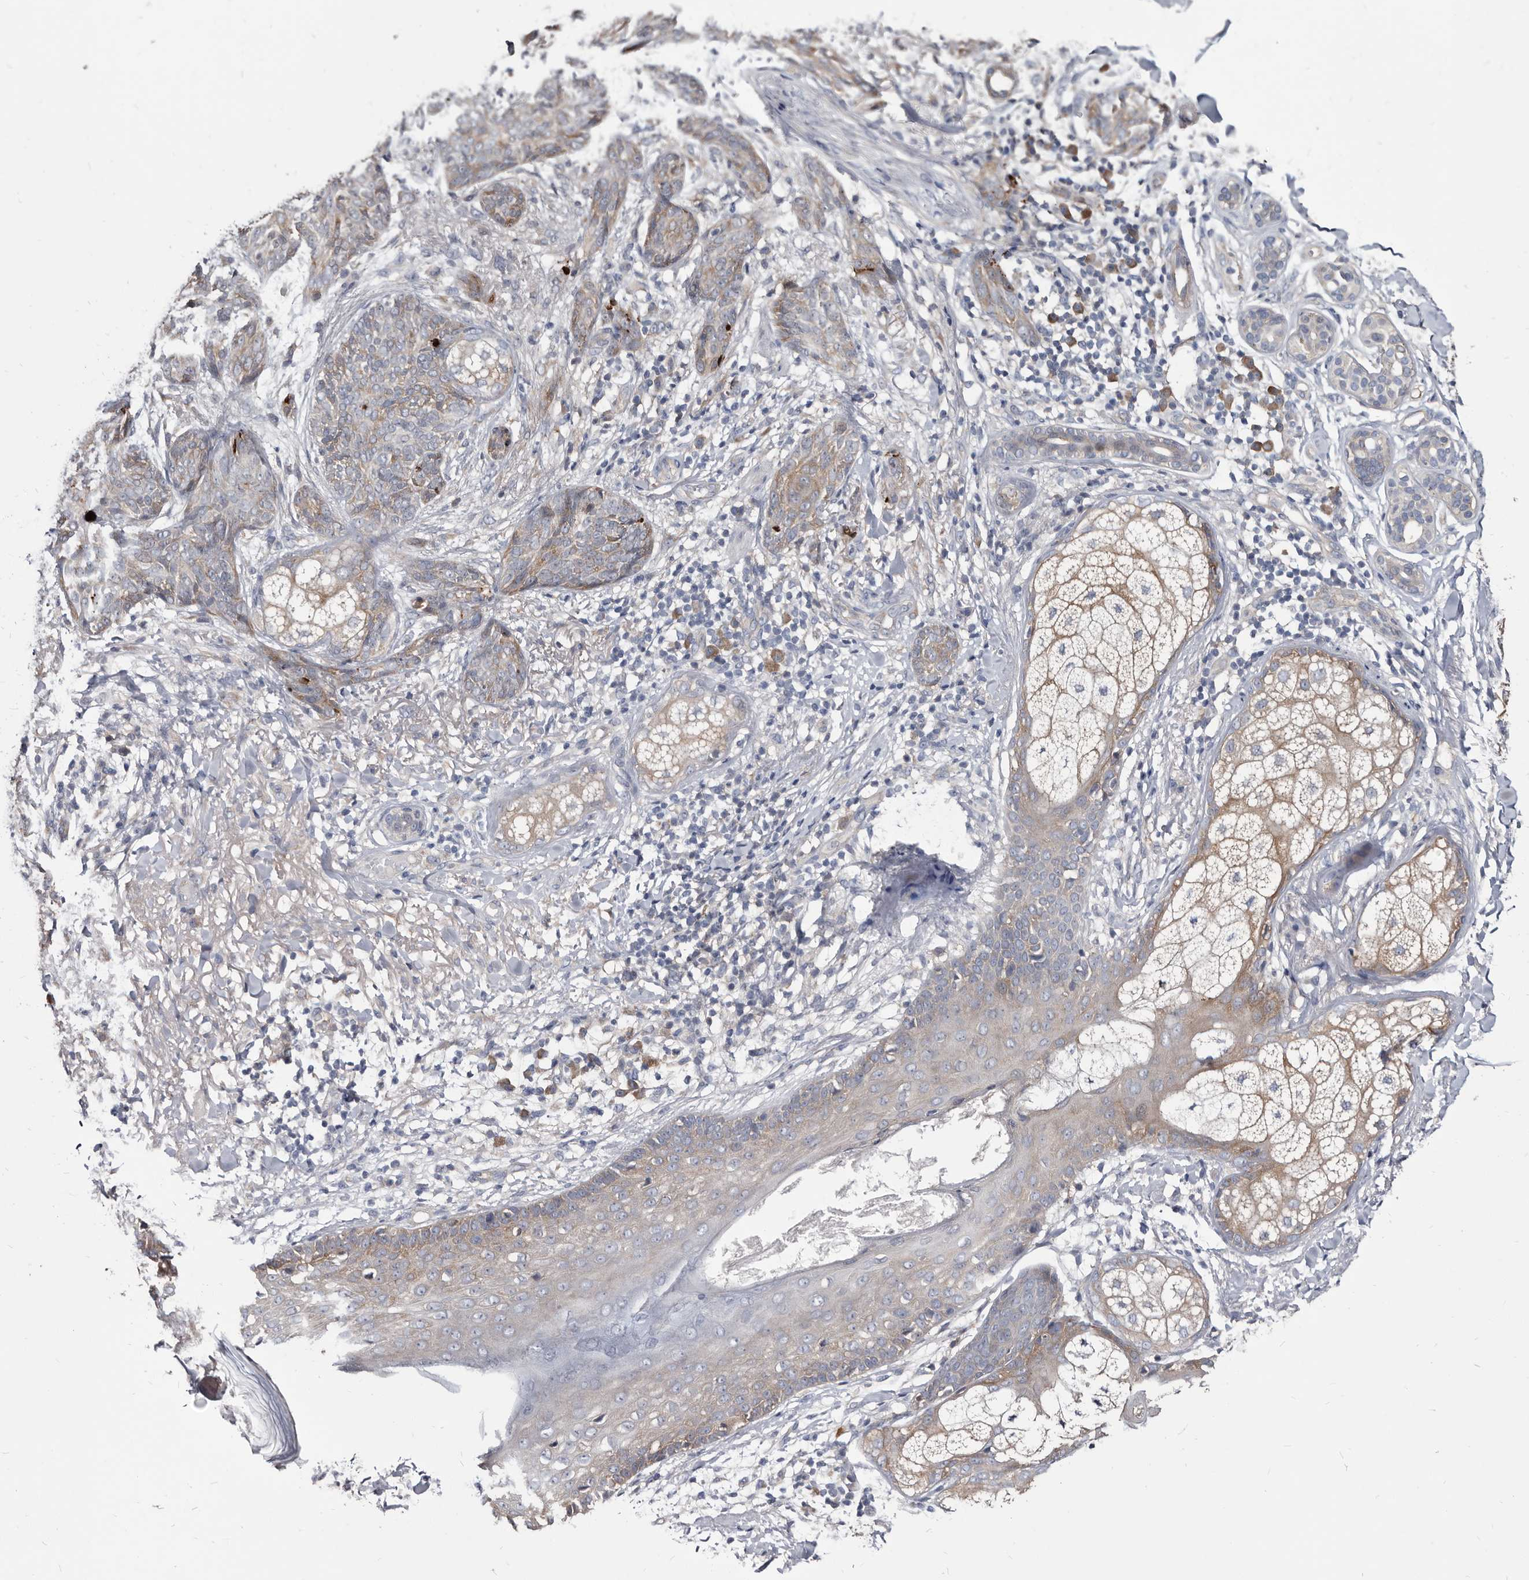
{"staining": {"intensity": "moderate", "quantity": "<25%", "location": "cytoplasmic/membranous"}, "tissue": "skin cancer", "cell_type": "Tumor cells", "image_type": "cancer", "snomed": [{"axis": "morphology", "description": "Basal cell carcinoma"}, {"axis": "topography", "description": "Skin"}], "caption": "About <25% of tumor cells in human skin cancer exhibit moderate cytoplasmic/membranous protein positivity as visualized by brown immunohistochemical staining.", "gene": "ABCF2", "patient": {"sex": "male", "age": 85}}